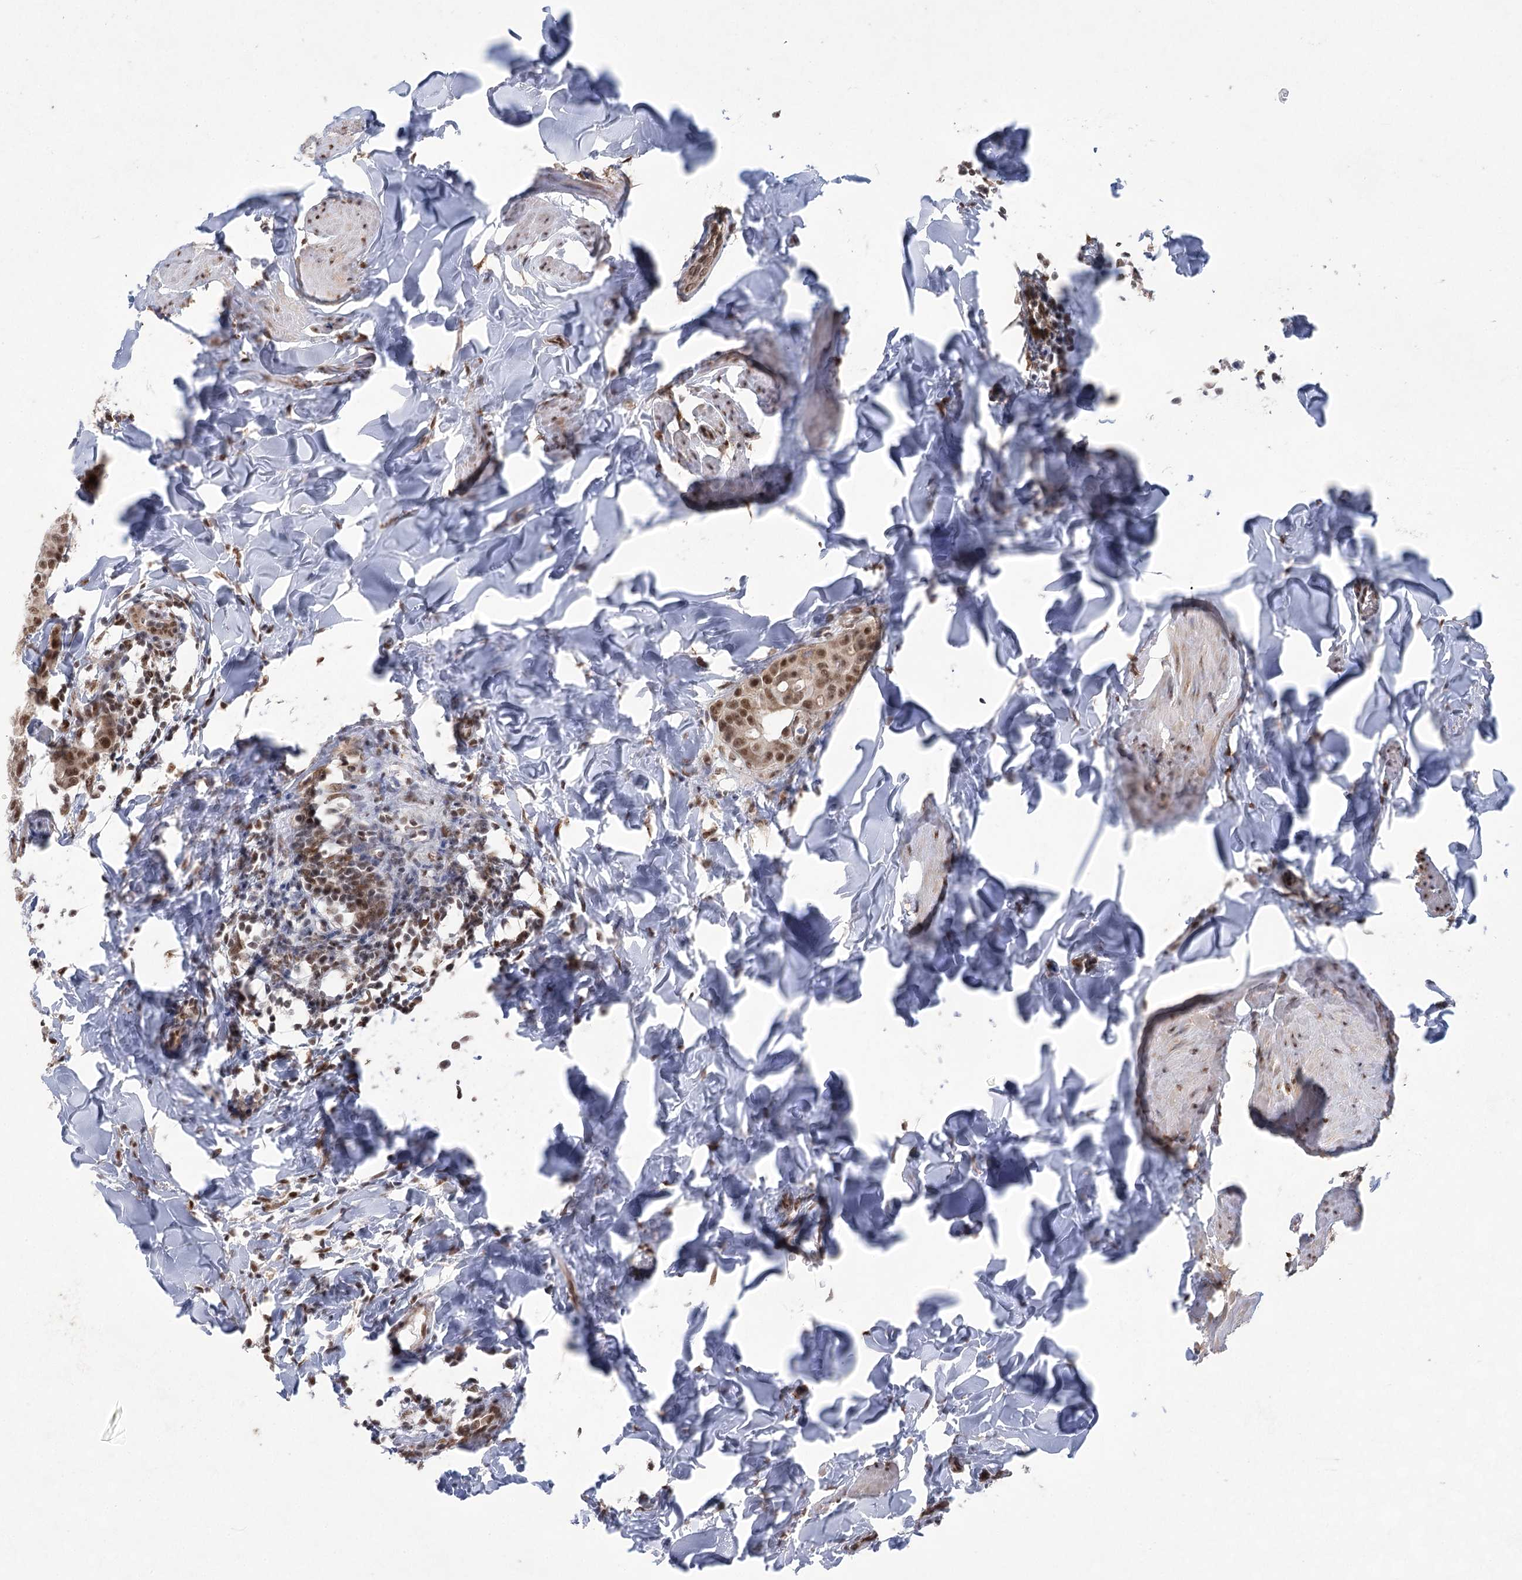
{"staining": {"intensity": "moderate", "quantity": ">75%", "location": "nuclear"}, "tissue": "breast cancer", "cell_type": "Tumor cells", "image_type": "cancer", "snomed": [{"axis": "morphology", "description": "Duct carcinoma"}, {"axis": "topography", "description": "Breast"}], "caption": "Moderate nuclear protein expression is seen in about >75% of tumor cells in breast cancer.", "gene": "ZCCHC8", "patient": {"sex": "female", "age": 40}}